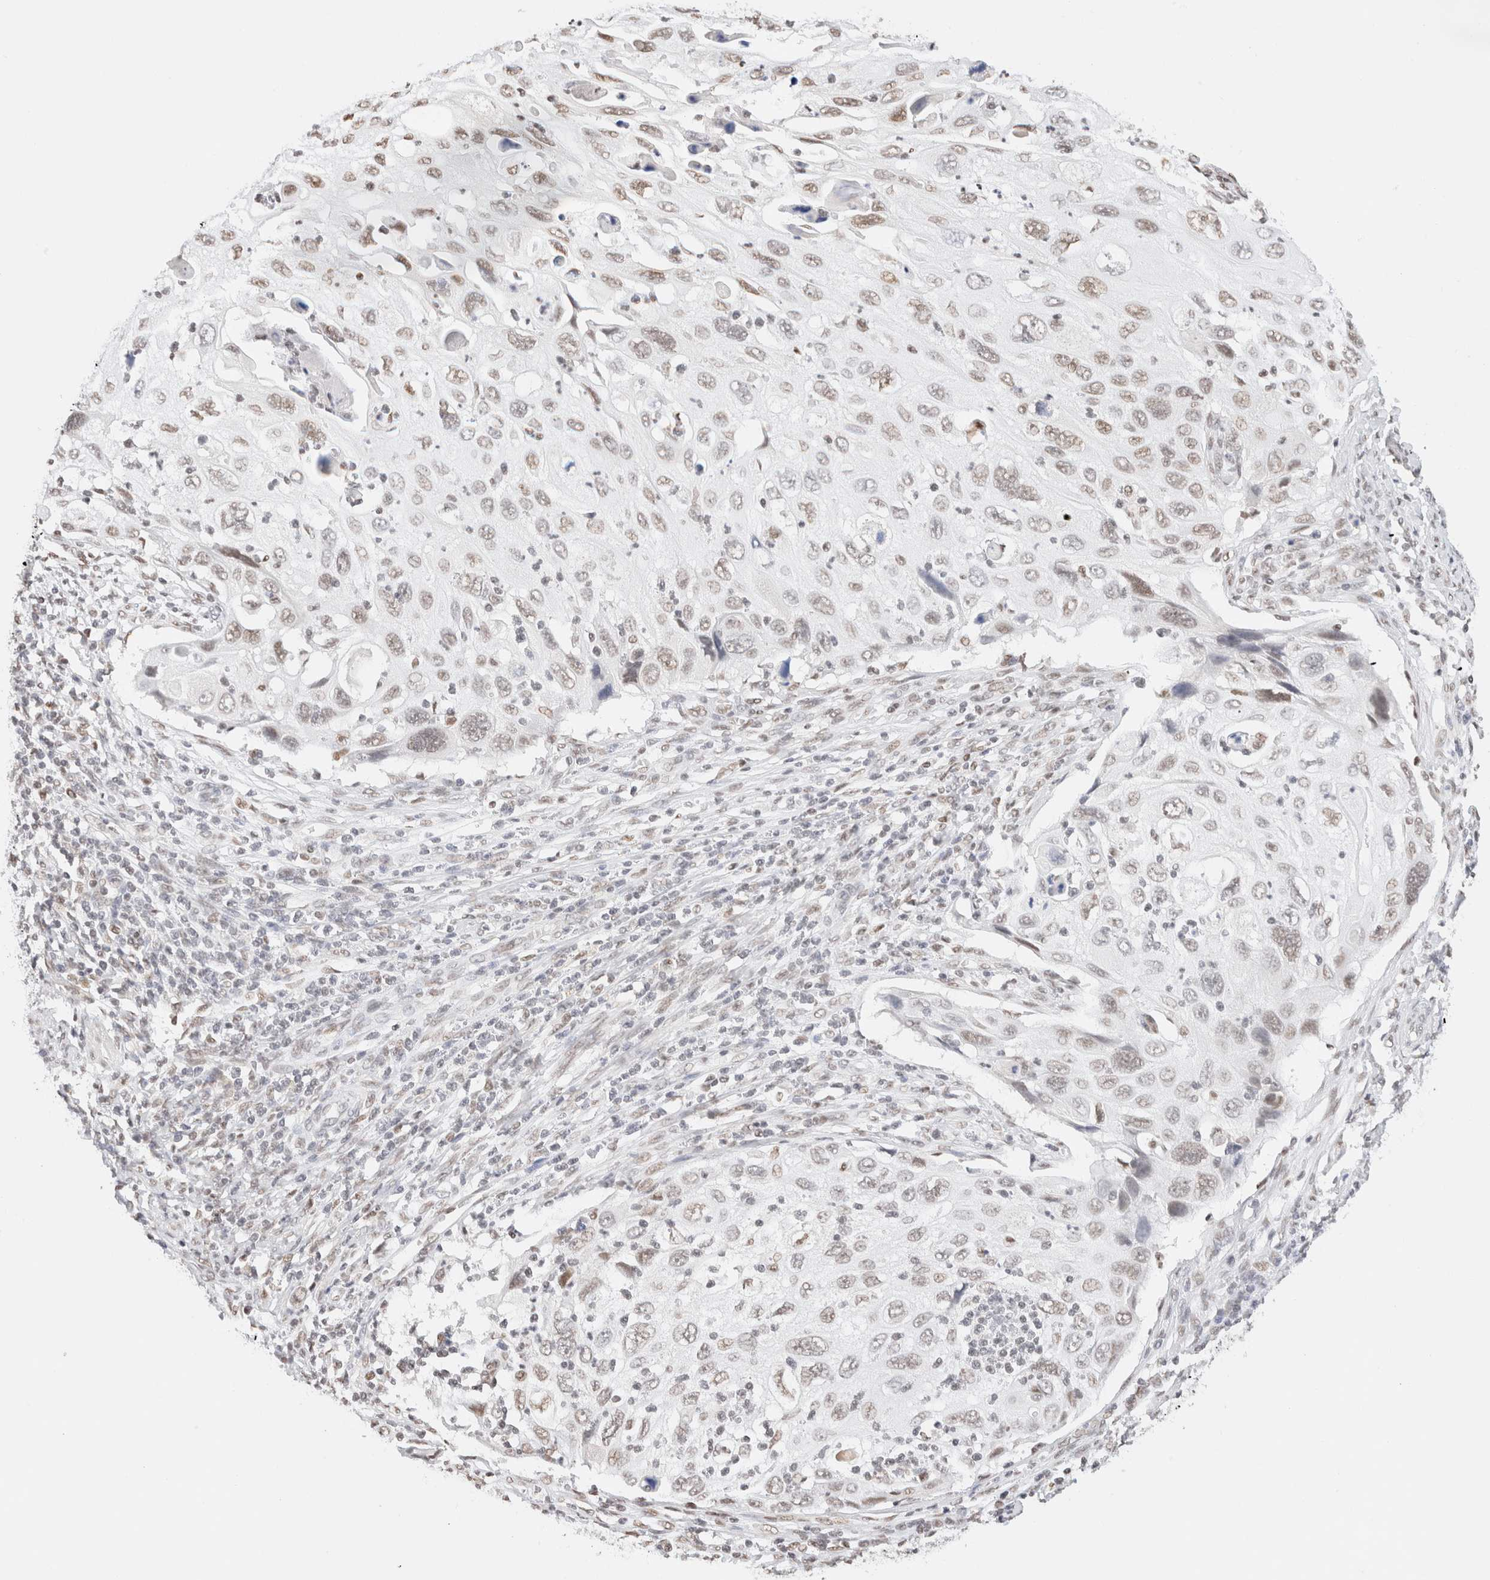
{"staining": {"intensity": "moderate", "quantity": "<25%", "location": "nuclear"}, "tissue": "cervical cancer", "cell_type": "Tumor cells", "image_type": "cancer", "snomed": [{"axis": "morphology", "description": "Squamous cell carcinoma, NOS"}, {"axis": "topography", "description": "Cervix"}], "caption": "Immunohistochemical staining of squamous cell carcinoma (cervical) reveals moderate nuclear protein positivity in about <25% of tumor cells. The staining was performed using DAB (3,3'-diaminobenzidine), with brown indicating positive protein expression. Nuclei are stained blue with hematoxylin.", "gene": "SUPT3H", "patient": {"sex": "female", "age": 70}}